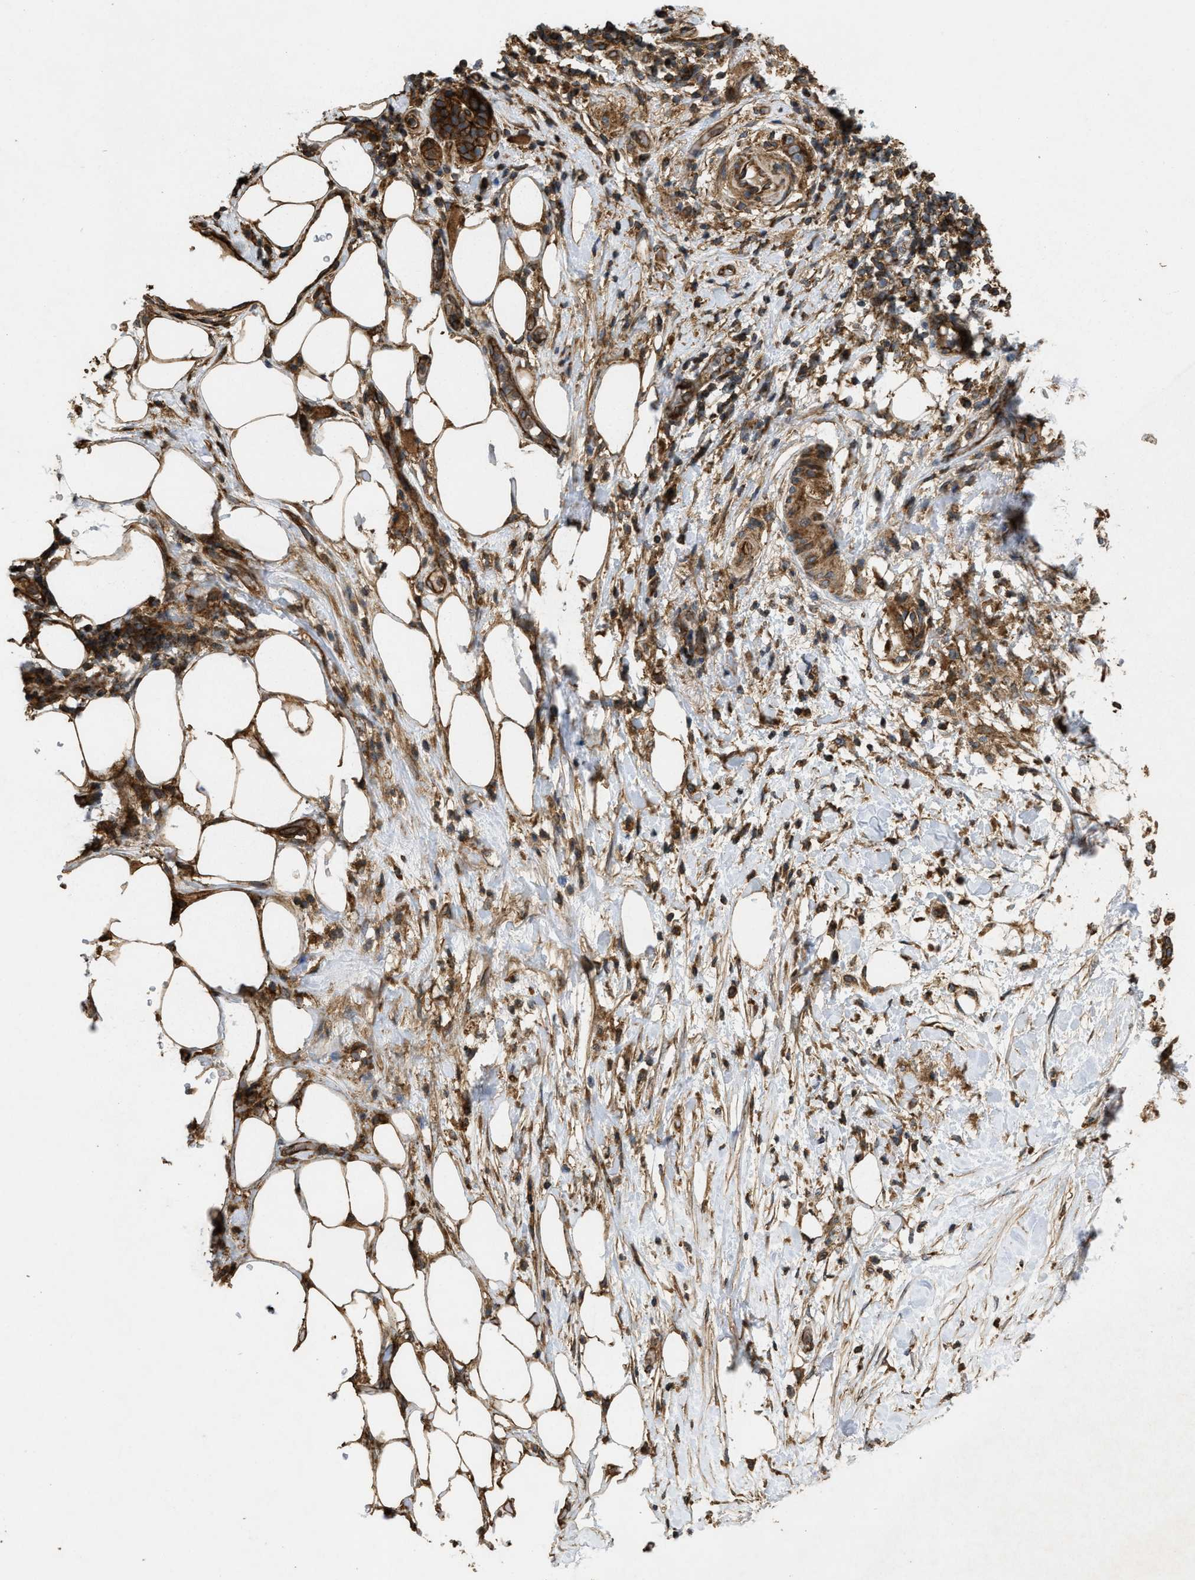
{"staining": {"intensity": "strong", "quantity": ">75%", "location": "cytoplasmic/membranous"}, "tissue": "pancreatic cancer", "cell_type": "Tumor cells", "image_type": "cancer", "snomed": [{"axis": "morphology", "description": "Normal tissue, NOS"}, {"axis": "morphology", "description": "Adenocarcinoma, NOS"}, {"axis": "topography", "description": "Pancreas"}, {"axis": "topography", "description": "Duodenum"}], "caption": "This histopathology image shows immunohistochemistry (IHC) staining of adenocarcinoma (pancreatic), with high strong cytoplasmic/membranous expression in approximately >75% of tumor cells.", "gene": "GNB4", "patient": {"sex": "female", "age": 60}}